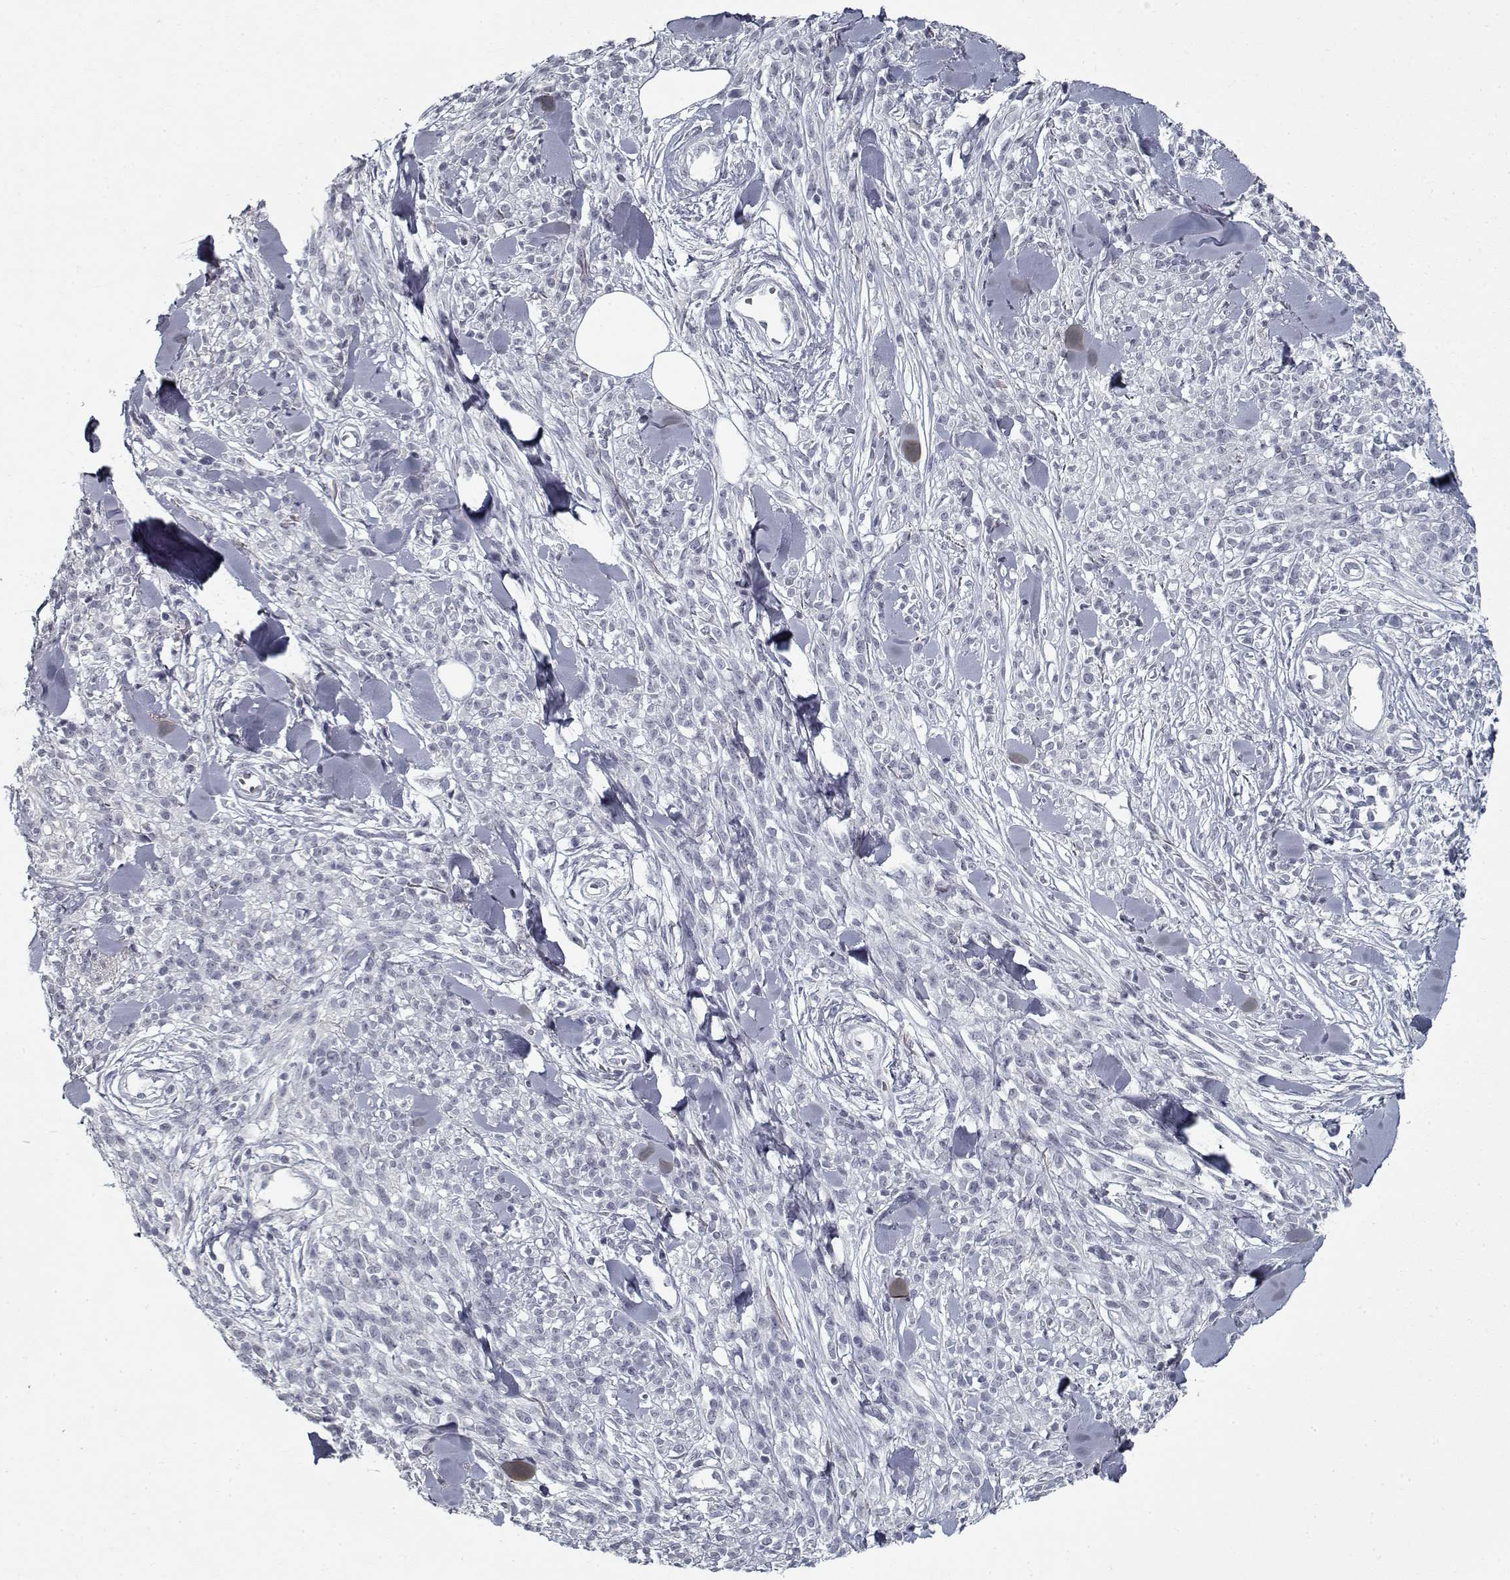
{"staining": {"intensity": "negative", "quantity": "none", "location": "none"}, "tissue": "melanoma", "cell_type": "Tumor cells", "image_type": "cancer", "snomed": [{"axis": "morphology", "description": "Malignant melanoma, NOS"}, {"axis": "topography", "description": "Skin"}, {"axis": "topography", "description": "Skin of trunk"}], "caption": "IHC of human malignant melanoma exhibits no positivity in tumor cells.", "gene": "GAD2", "patient": {"sex": "male", "age": 74}}